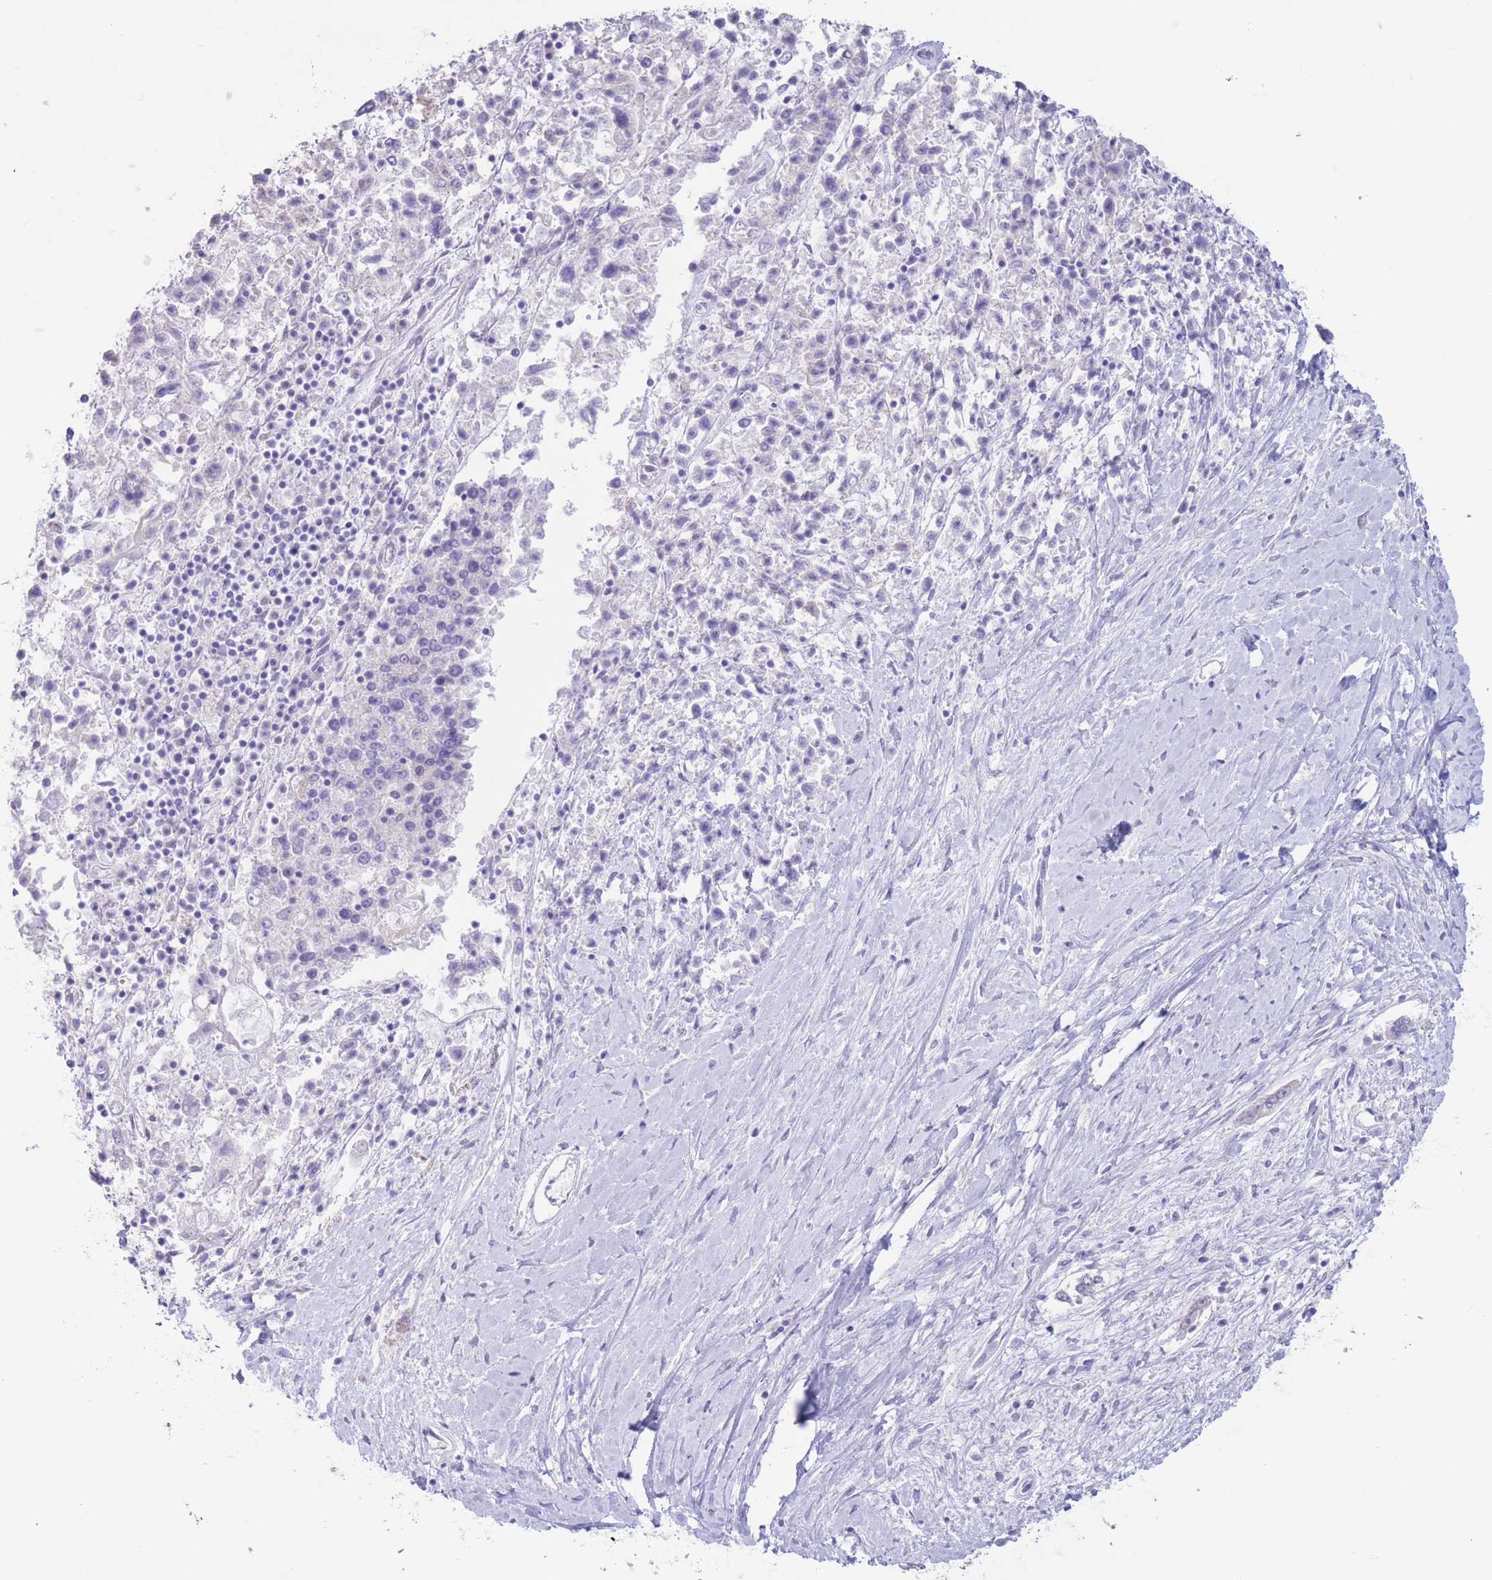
{"staining": {"intensity": "negative", "quantity": "none", "location": "none"}, "tissue": "ovarian cancer", "cell_type": "Tumor cells", "image_type": "cancer", "snomed": [{"axis": "morphology", "description": "Carcinoma, endometroid"}, {"axis": "topography", "description": "Ovary"}], "caption": "Tumor cells are negative for protein expression in human endometroid carcinoma (ovarian). (IHC, brightfield microscopy, high magnification).", "gene": "FAH", "patient": {"sex": "female", "age": 62}}